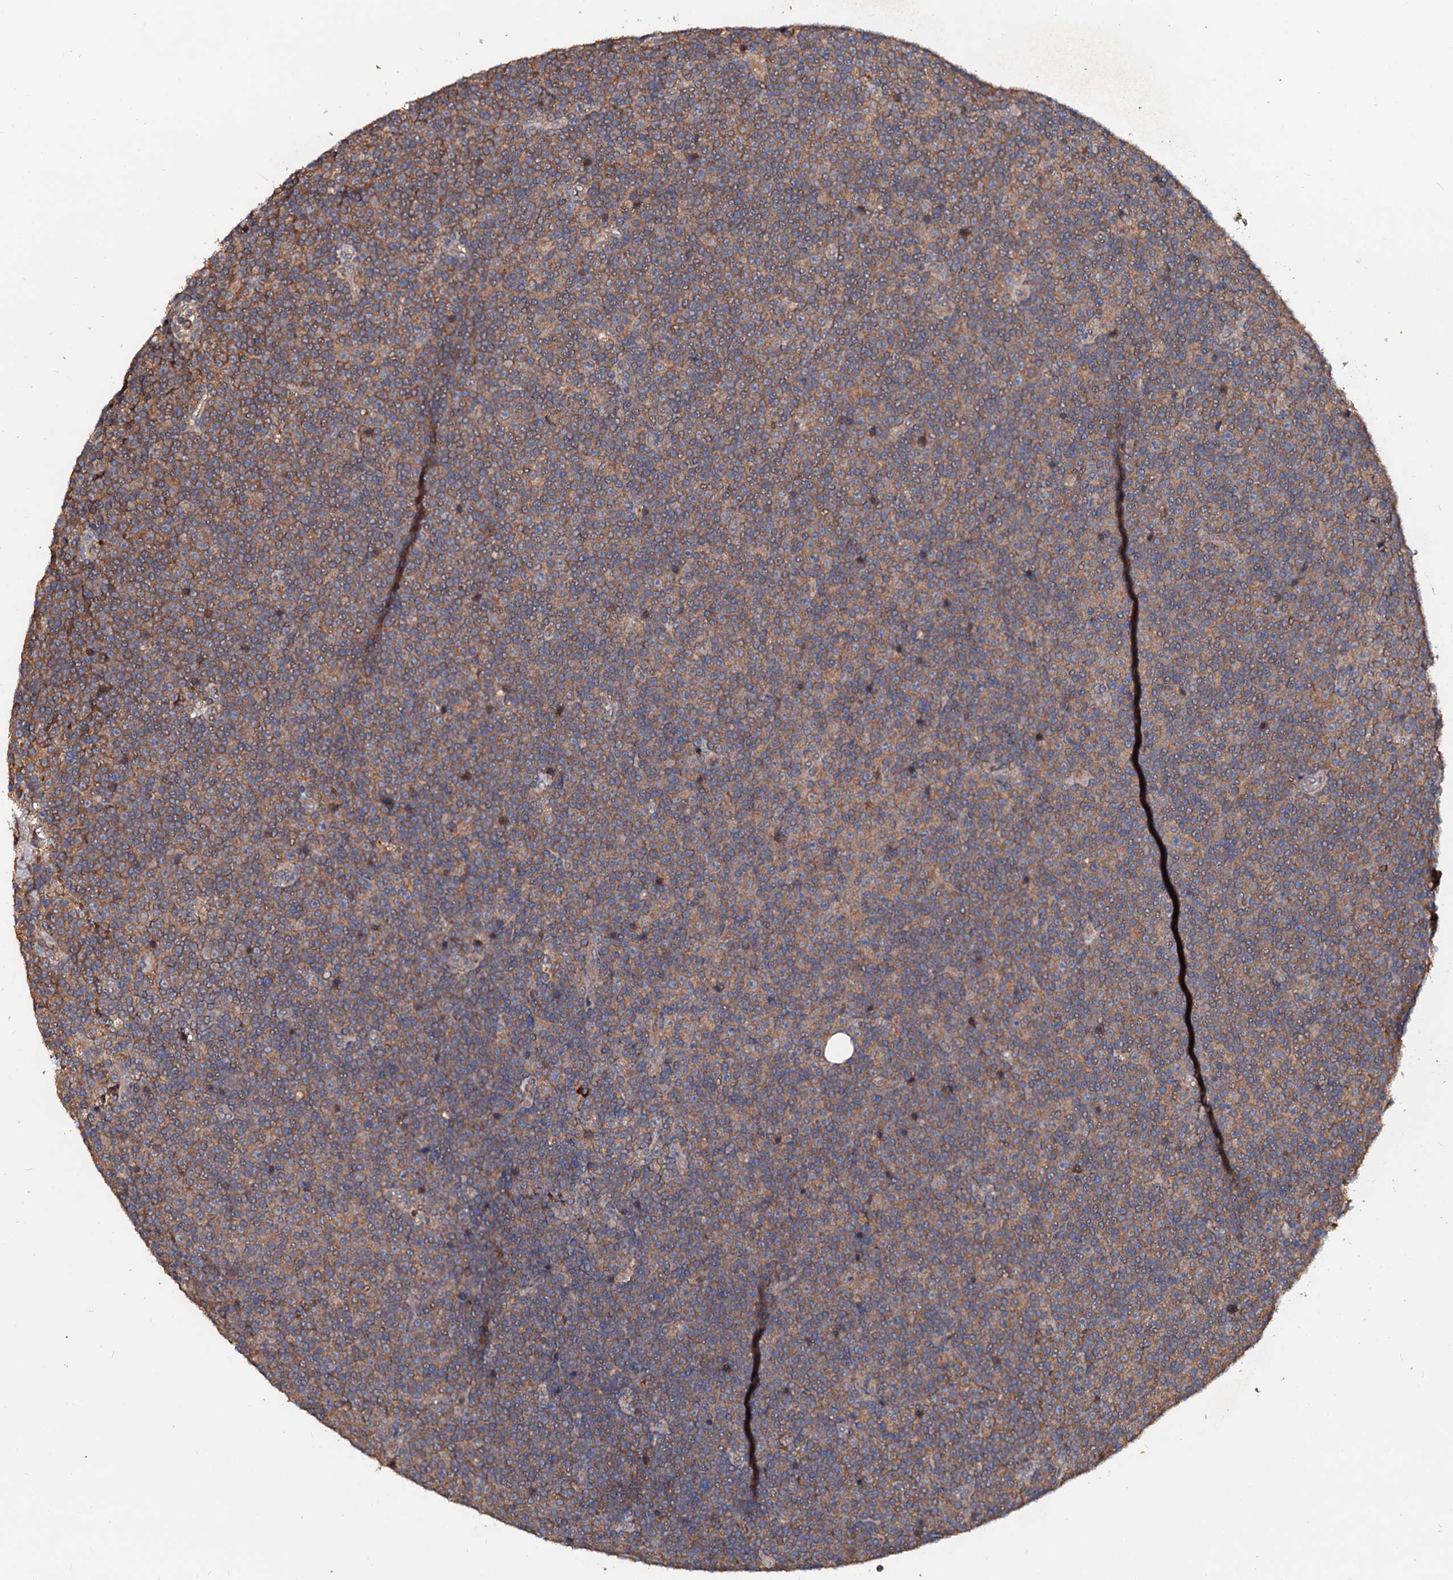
{"staining": {"intensity": "moderate", "quantity": ">75%", "location": "cytoplasmic/membranous"}, "tissue": "lymphoma", "cell_type": "Tumor cells", "image_type": "cancer", "snomed": [{"axis": "morphology", "description": "Malignant lymphoma, non-Hodgkin's type, Low grade"}, {"axis": "topography", "description": "Lymph node"}], "caption": "The immunohistochemical stain highlights moderate cytoplasmic/membranous positivity in tumor cells of lymphoma tissue.", "gene": "EXTL1", "patient": {"sex": "female", "age": 67}}